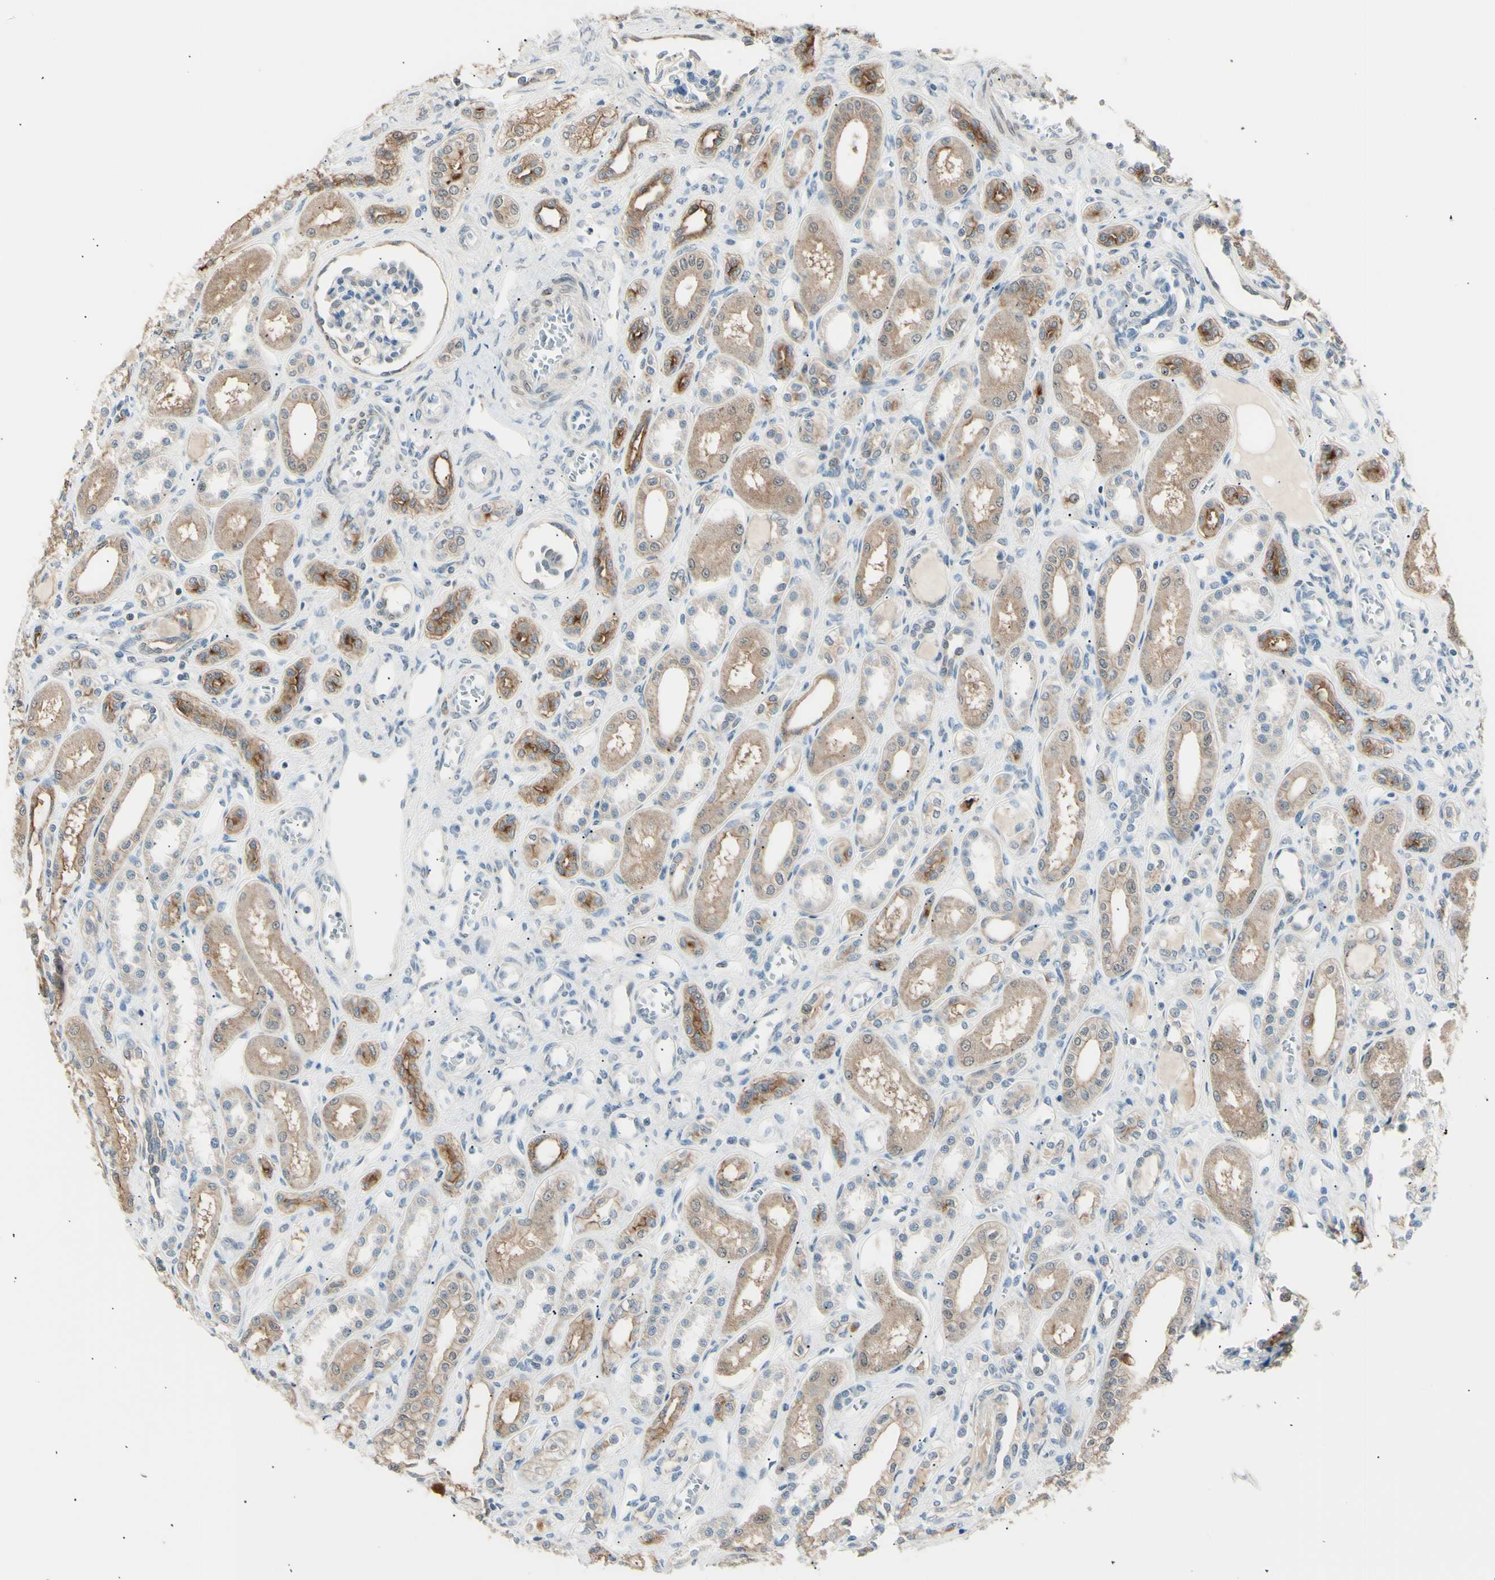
{"staining": {"intensity": "weak", "quantity": "<25%", "location": "cytoplasmic/membranous"}, "tissue": "kidney", "cell_type": "Cells in glomeruli", "image_type": "normal", "snomed": [{"axis": "morphology", "description": "Normal tissue, NOS"}, {"axis": "topography", "description": "Kidney"}], "caption": "High magnification brightfield microscopy of normal kidney stained with DAB (3,3'-diaminobenzidine) (brown) and counterstained with hematoxylin (blue): cells in glomeruli show no significant positivity.", "gene": "LHPP", "patient": {"sex": "male", "age": 7}}